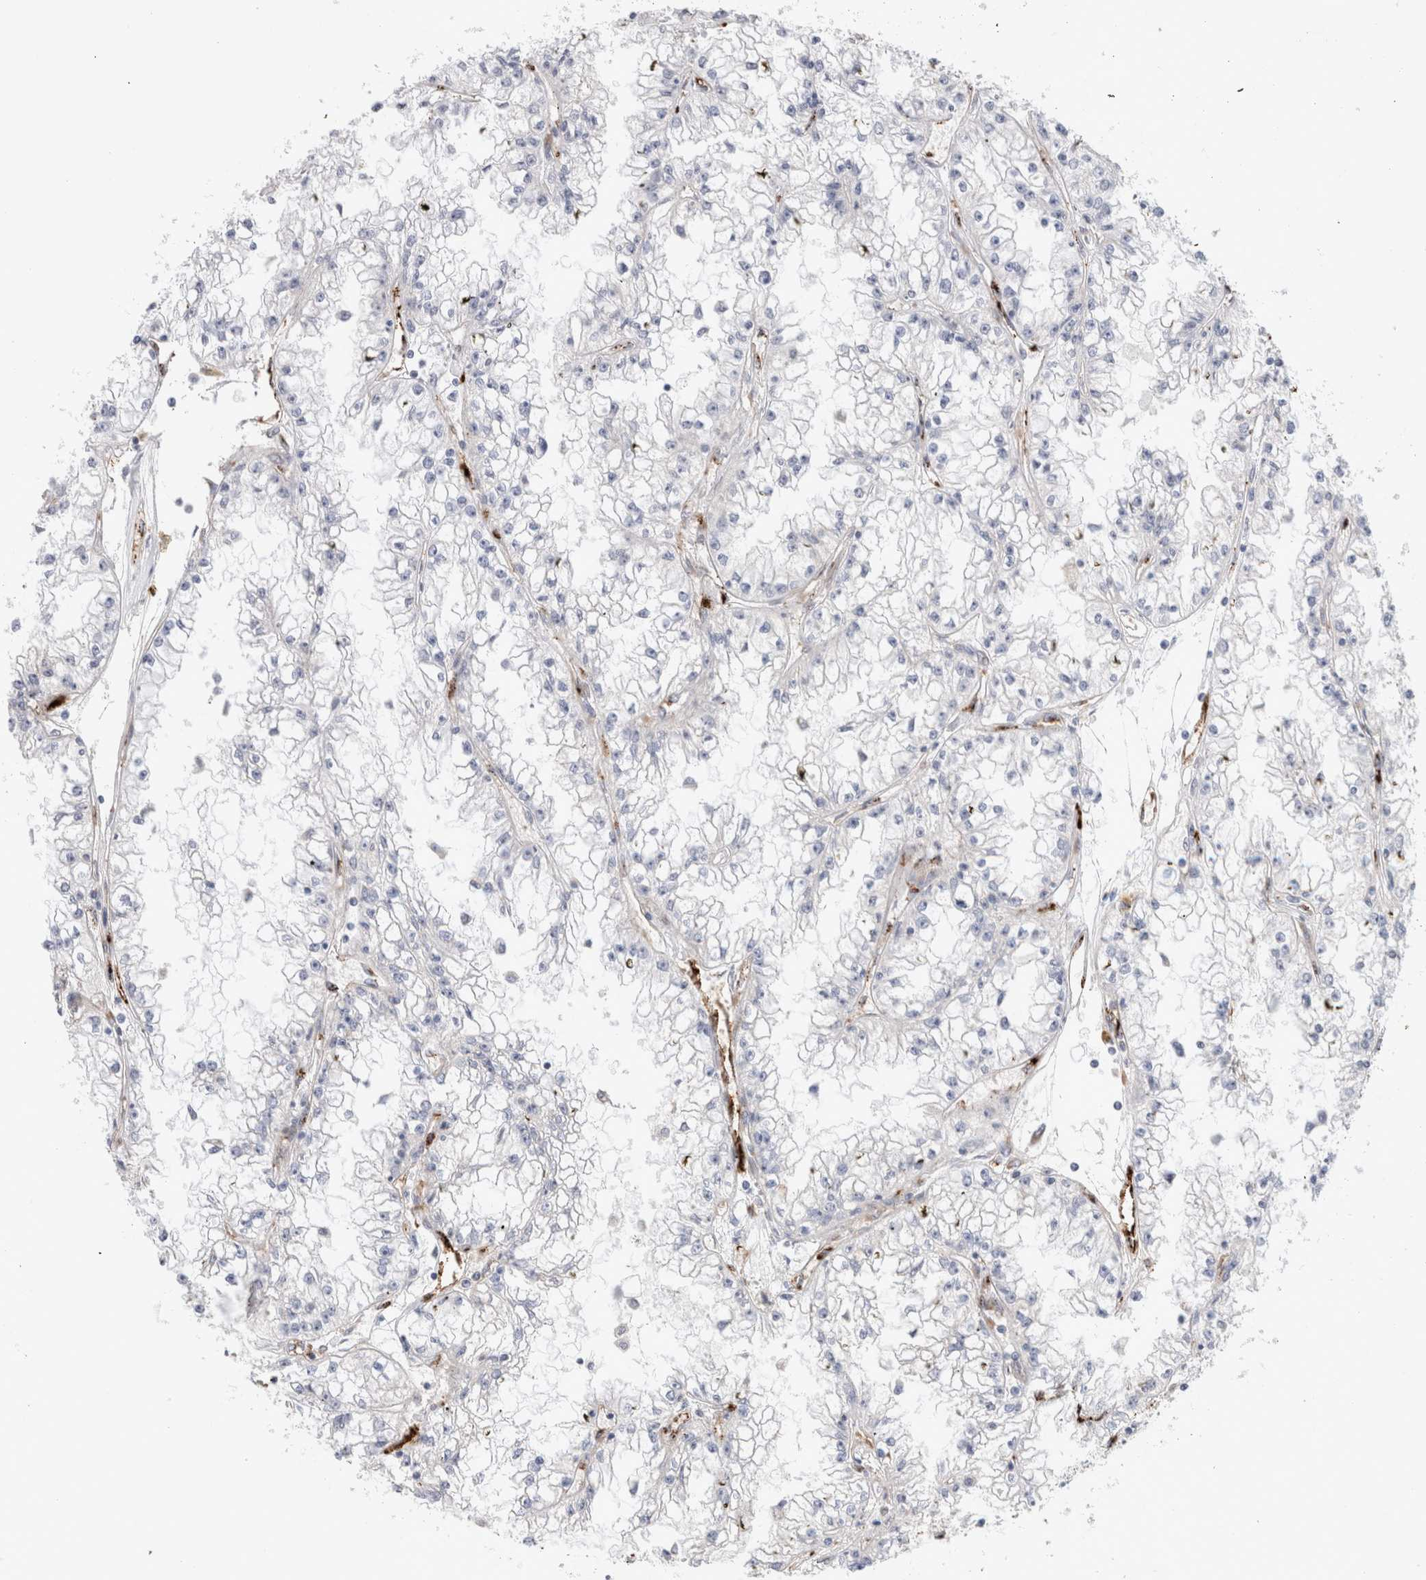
{"staining": {"intensity": "negative", "quantity": "none", "location": "none"}, "tissue": "renal cancer", "cell_type": "Tumor cells", "image_type": "cancer", "snomed": [{"axis": "morphology", "description": "Adenocarcinoma, NOS"}, {"axis": "topography", "description": "Kidney"}], "caption": "IHC image of renal adenocarcinoma stained for a protein (brown), which exhibits no staining in tumor cells. Nuclei are stained in blue.", "gene": "CNPY4", "patient": {"sex": "male", "age": 56}}